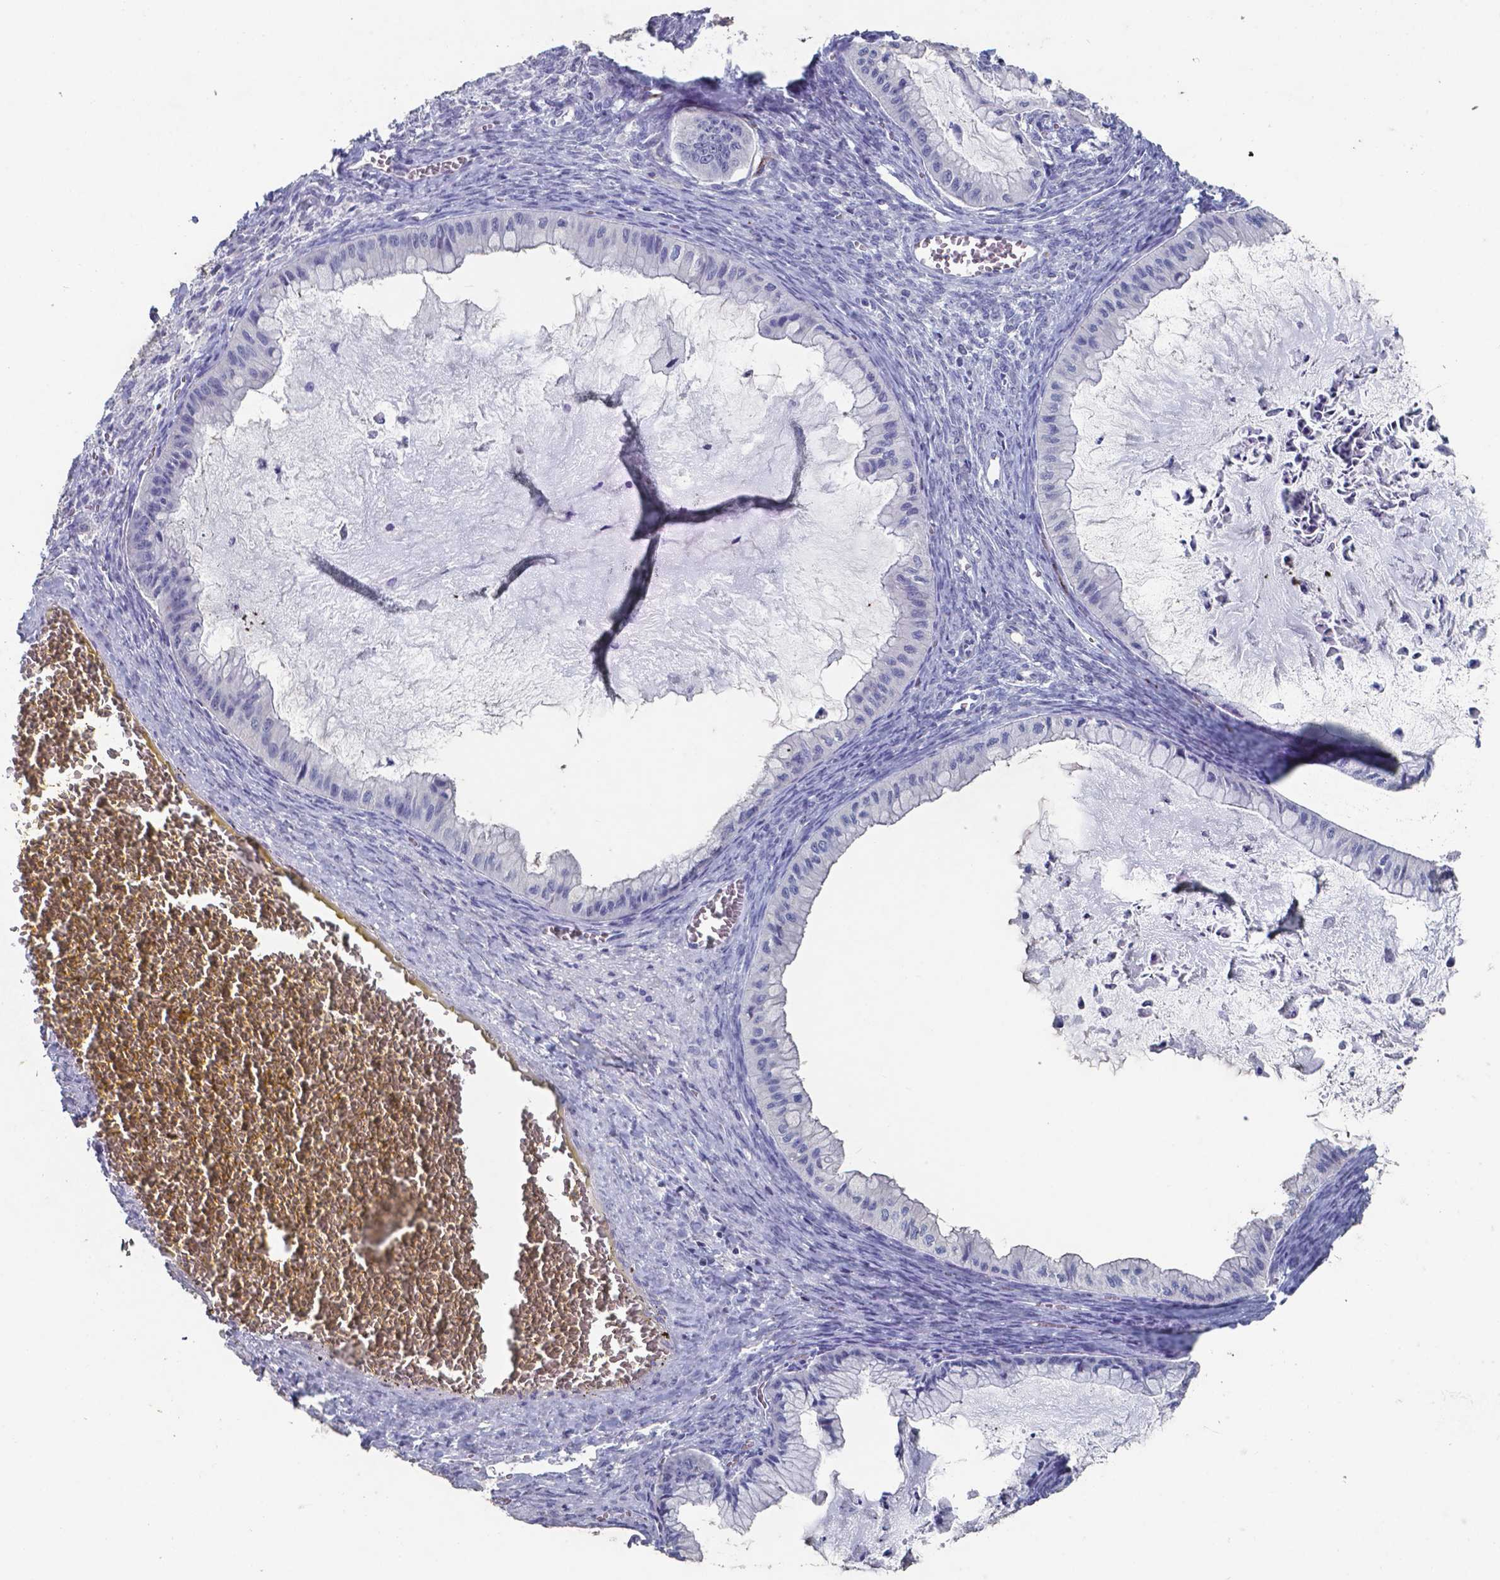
{"staining": {"intensity": "negative", "quantity": "none", "location": "none"}, "tissue": "ovarian cancer", "cell_type": "Tumor cells", "image_type": "cancer", "snomed": [{"axis": "morphology", "description": "Cystadenocarcinoma, mucinous, NOS"}, {"axis": "topography", "description": "Ovary"}], "caption": "Tumor cells show no significant protein expression in ovarian cancer.", "gene": "PLA2R1", "patient": {"sex": "female", "age": 72}}